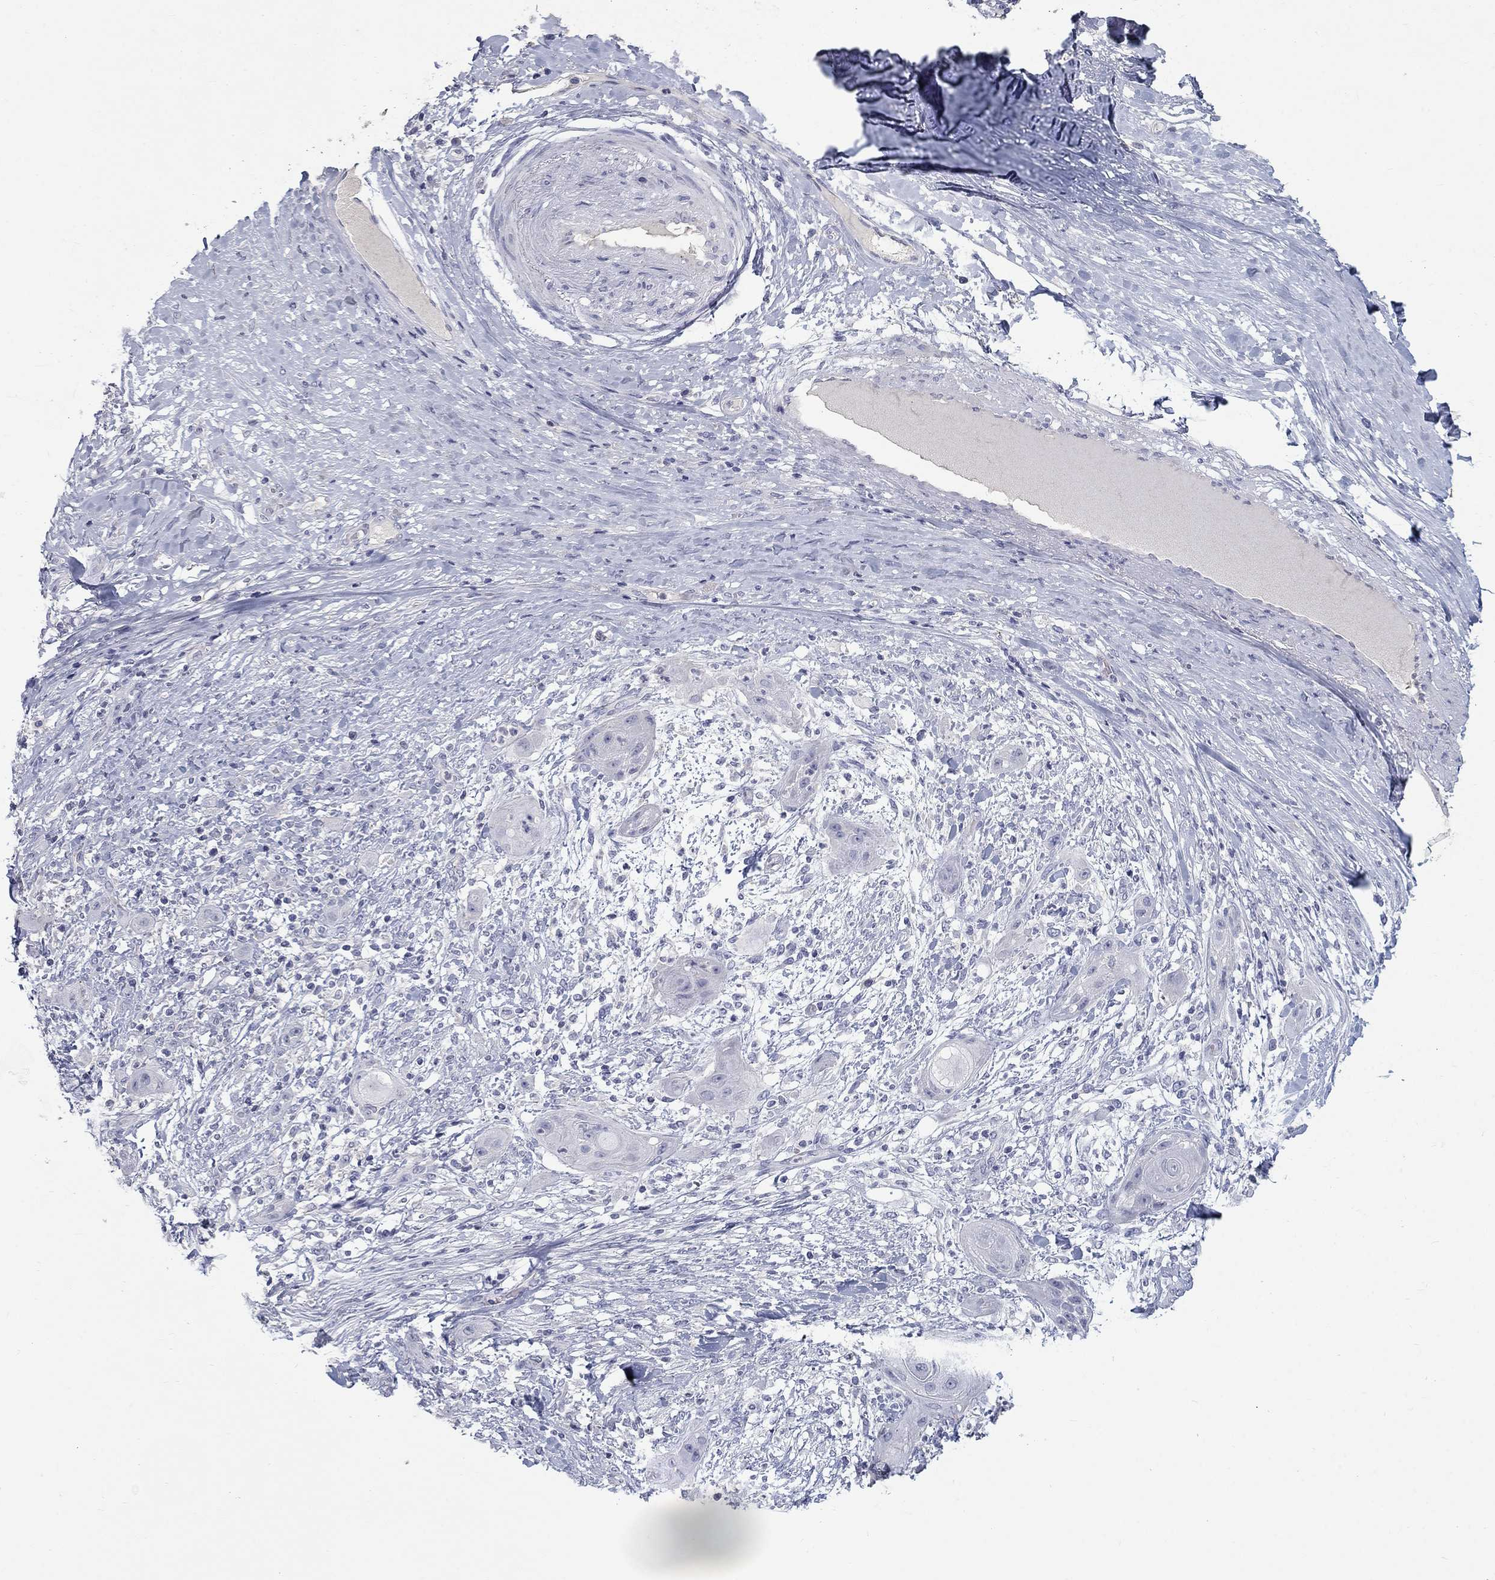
{"staining": {"intensity": "negative", "quantity": "none", "location": "none"}, "tissue": "skin cancer", "cell_type": "Tumor cells", "image_type": "cancer", "snomed": [{"axis": "morphology", "description": "Squamous cell carcinoma, NOS"}, {"axis": "topography", "description": "Skin"}], "caption": "Immunohistochemistry (IHC) of human skin cancer (squamous cell carcinoma) shows no expression in tumor cells.", "gene": "PTH1R", "patient": {"sex": "male", "age": 62}}